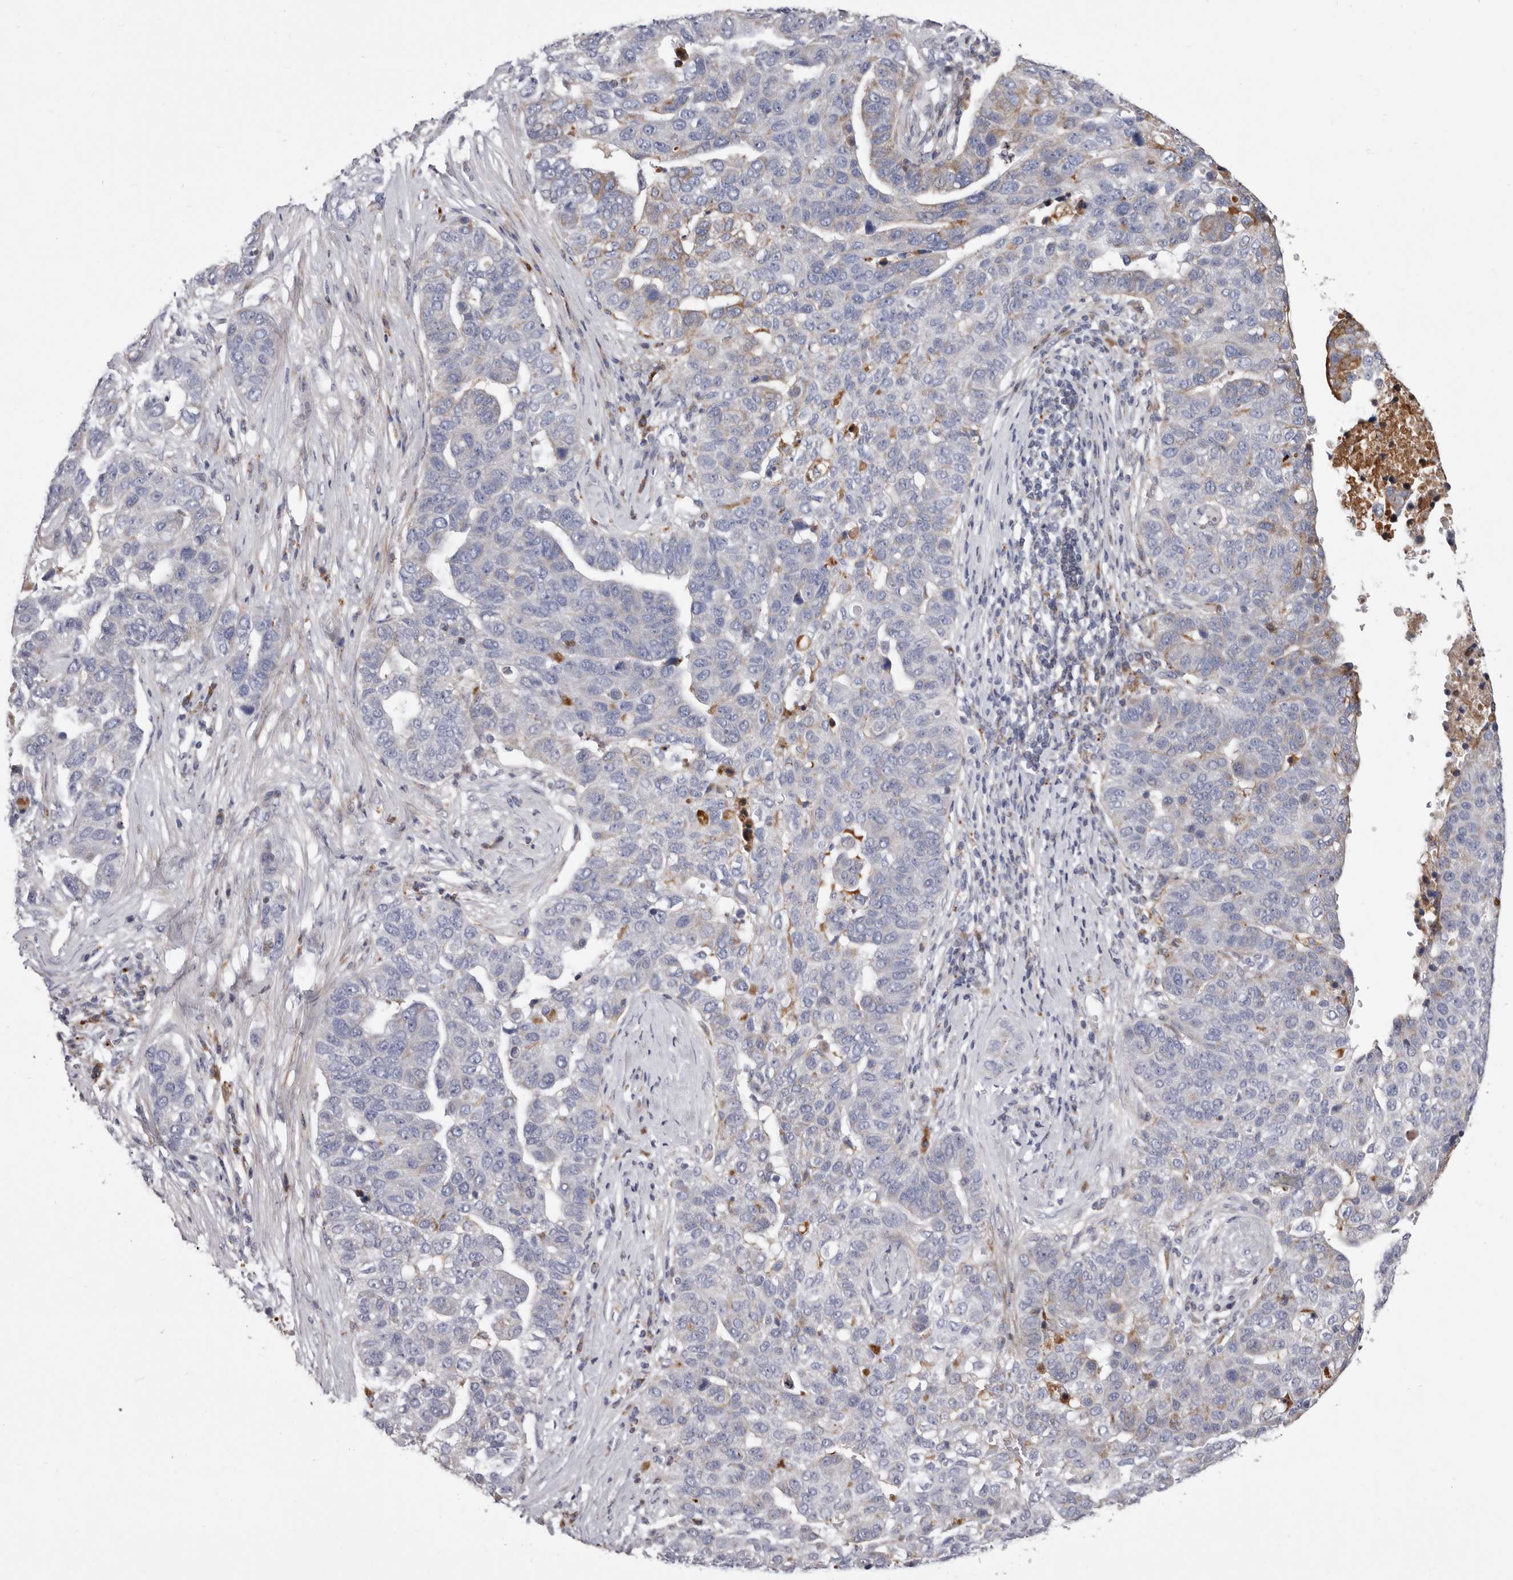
{"staining": {"intensity": "negative", "quantity": "none", "location": "none"}, "tissue": "pancreatic cancer", "cell_type": "Tumor cells", "image_type": "cancer", "snomed": [{"axis": "morphology", "description": "Adenocarcinoma, NOS"}, {"axis": "topography", "description": "Pancreas"}], "caption": "Pancreatic adenocarcinoma stained for a protein using immunohistochemistry exhibits no expression tumor cells.", "gene": "NUBPL", "patient": {"sex": "female", "age": 61}}